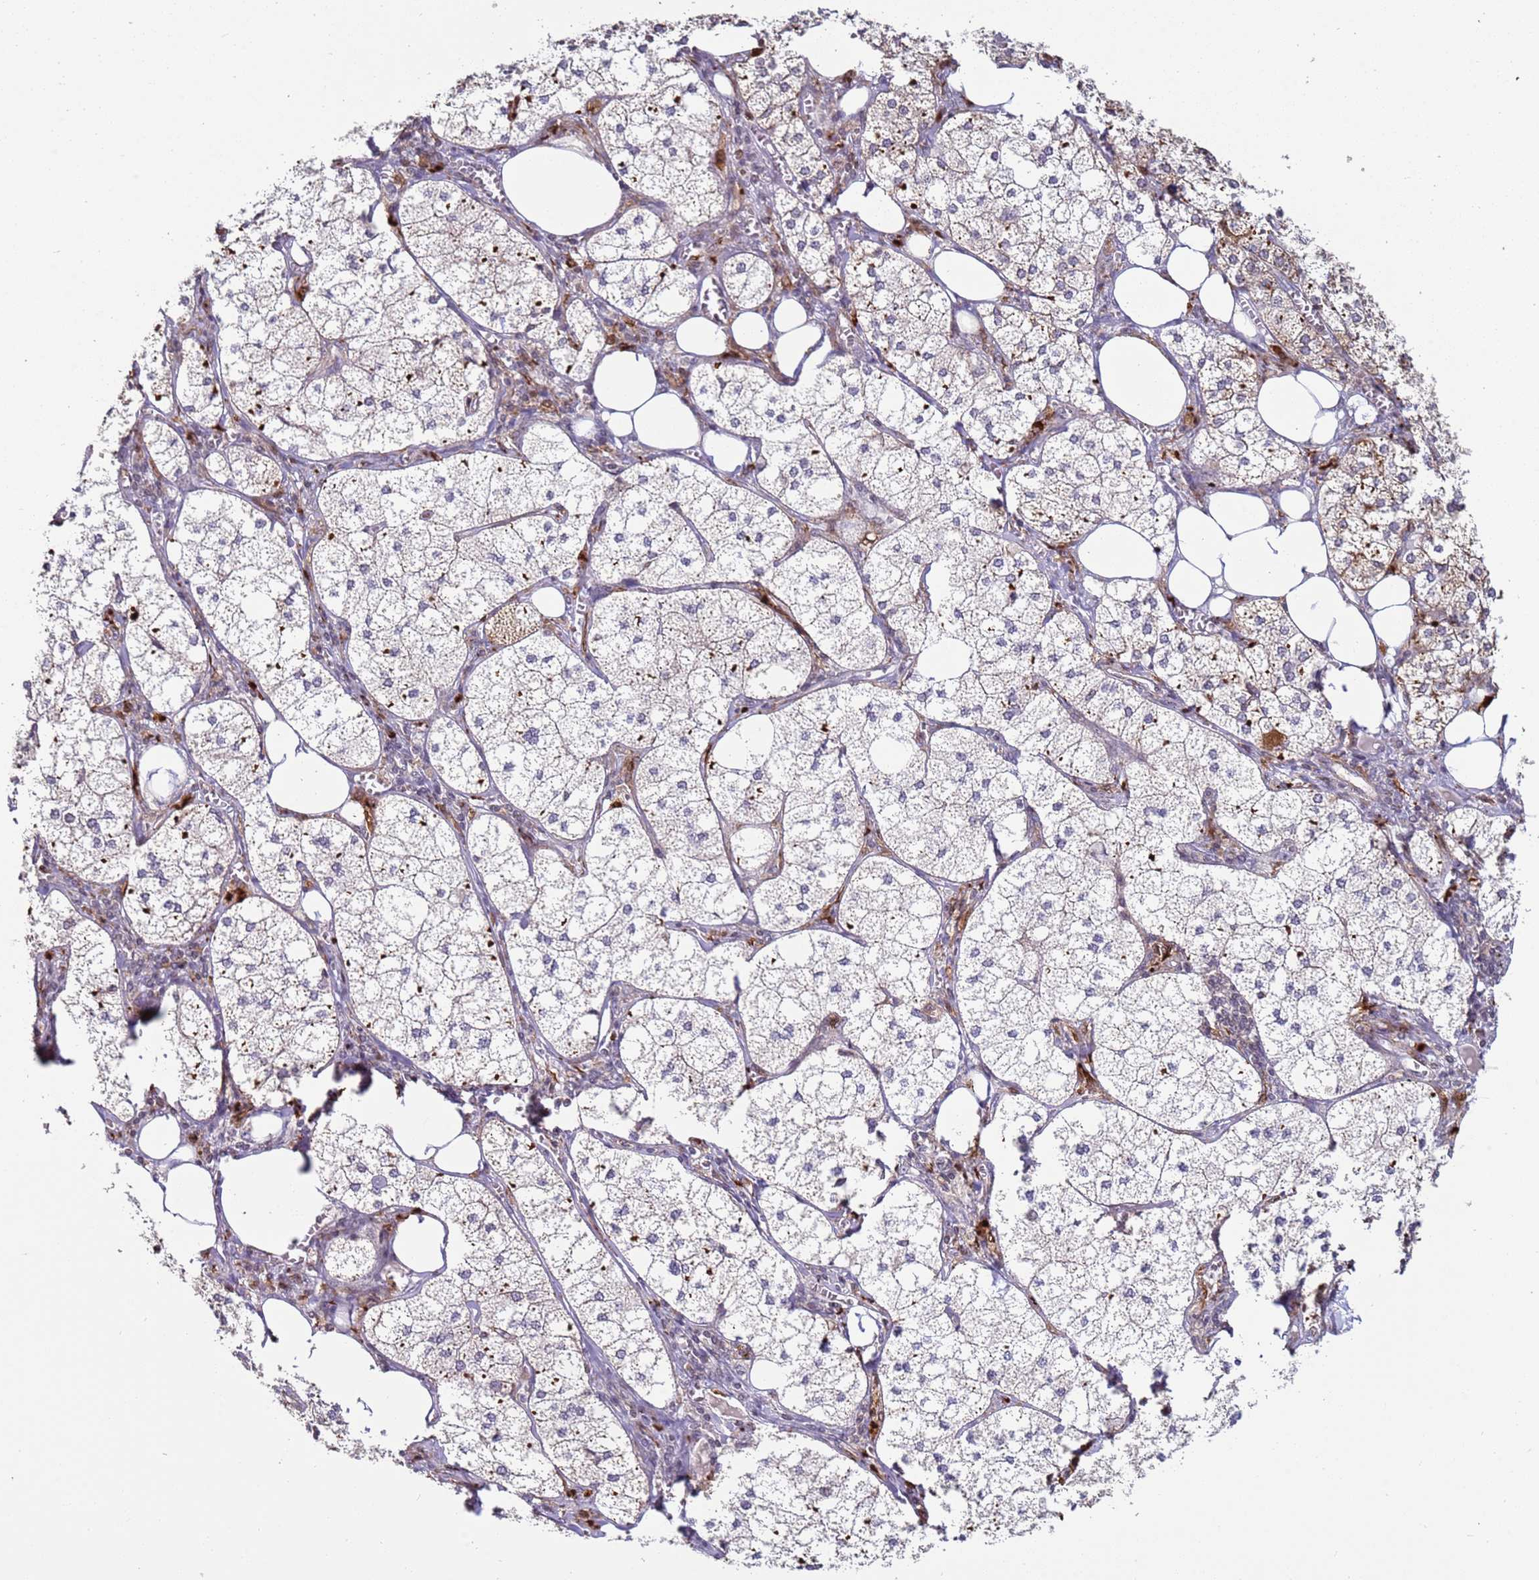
{"staining": {"intensity": "strong", "quantity": "25%-75%", "location": "cytoplasmic/membranous"}, "tissue": "adrenal gland", "cell_type": "Glandular cells", "image_type": "normal", "snomed": [{"axis": "morphology", "description": "Normal tissue, NOS"}, {"axis": "topography", "description": "Adrenal gland"}], "caption": "Immunohistochemical staining of unremarkable human adrenal gland demonstrates strong cytoplasmic/membranous protein staining in about 25%-75% of glandular cells. (DAB (3,3'-diaminobenzidine) = brown stain, brightfield microscopy at high magnification).", "gene": "SNAPC4", "patient": {"sex": "female", "age": 61}}